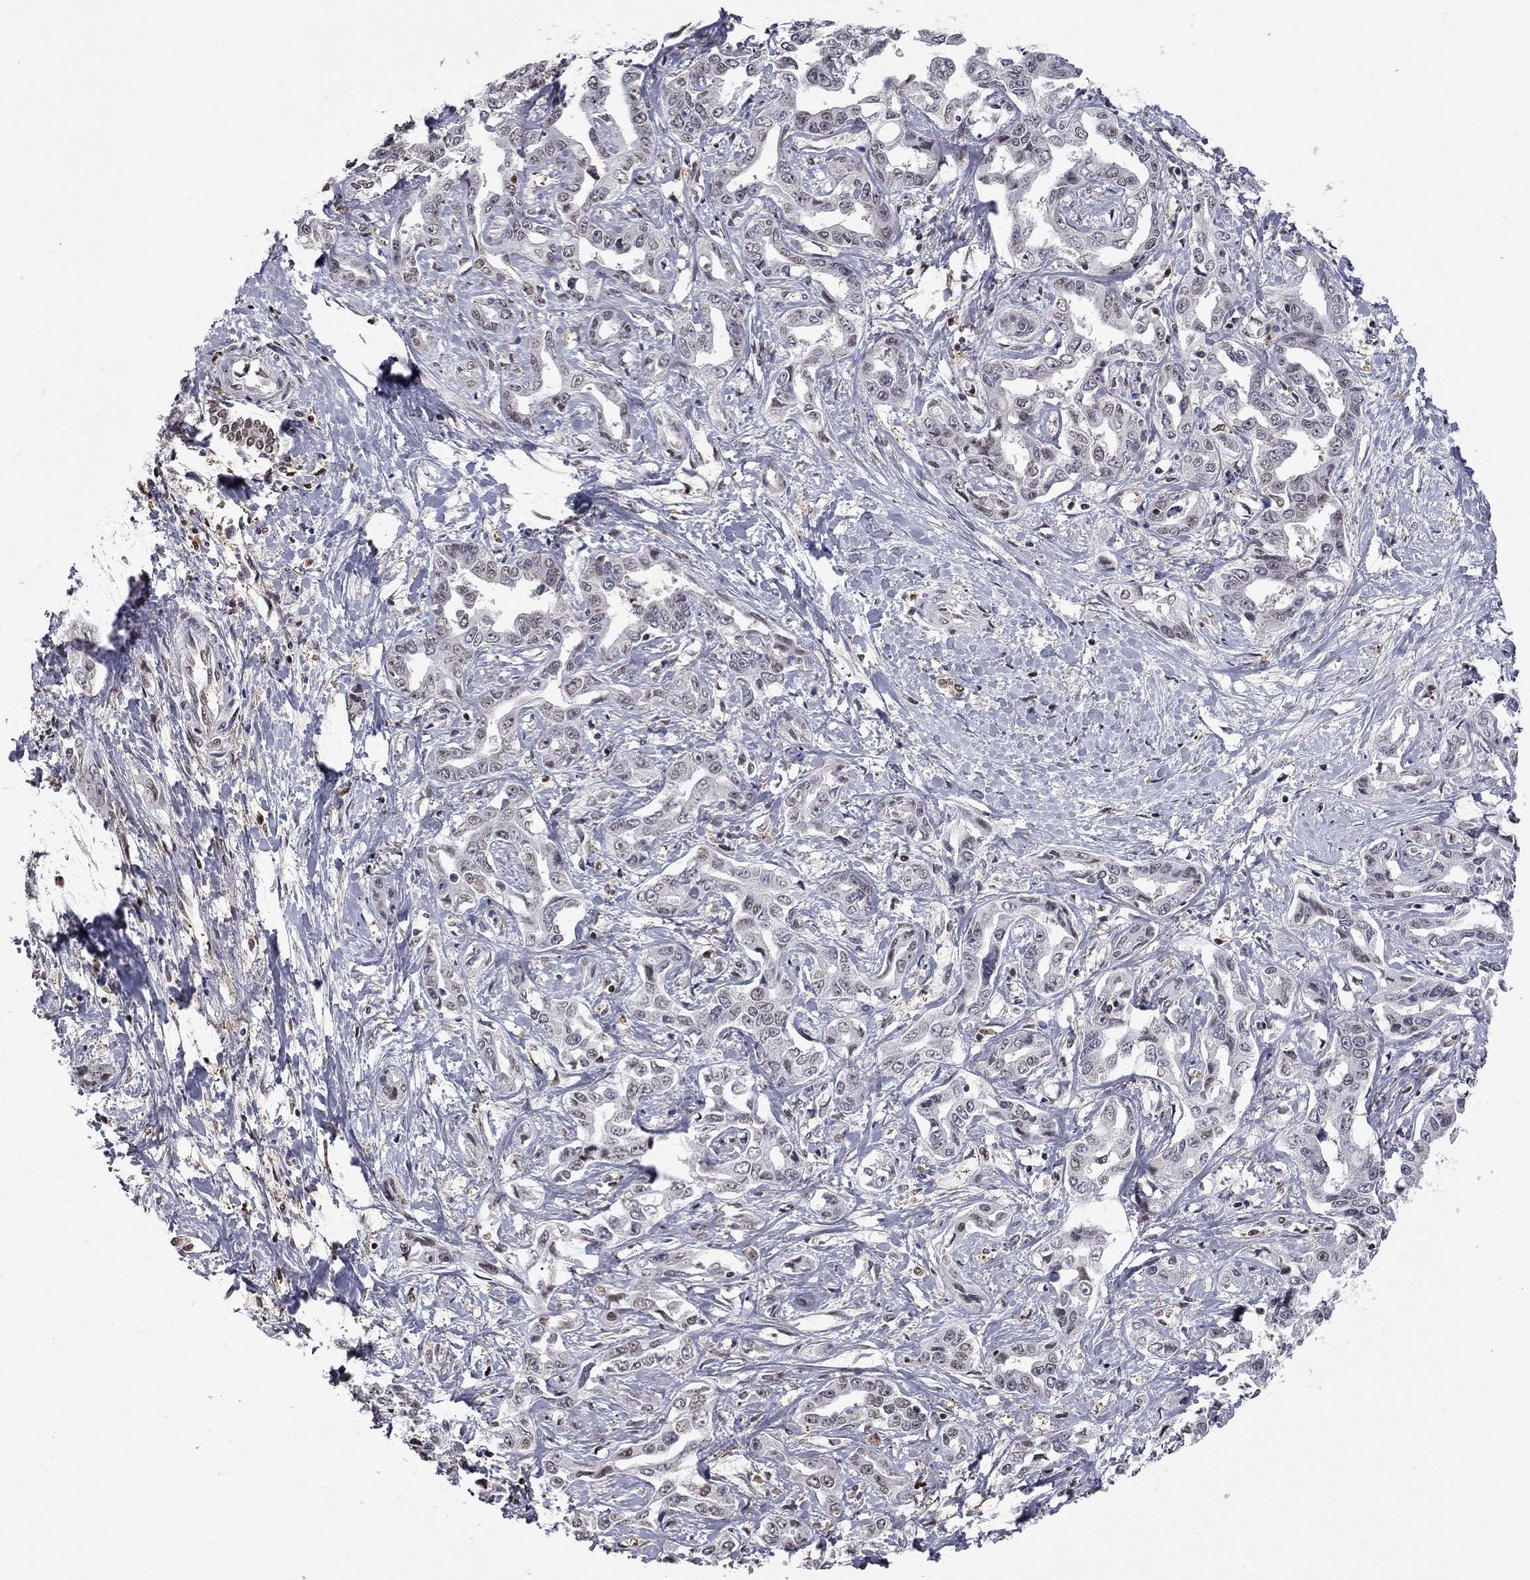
{"staining": {"intensity": "moderate", "quantity": "<25%", "location": "nuclear"}, "tissue": "liver cancer", "cell_type": "Tumor cells", "image_type": "cancer", "snomed": [{"axis": "morphology", "description": "Cholangiocarcinoma"}, {"axis": "topography", "description": "Liver"}], "caption": "A brown stain shows moderate nuclear expression of a protein in human liver cancer tumor cells.", "gene": "RFWD3", "patient": {"sex": "male", "age": 59}}